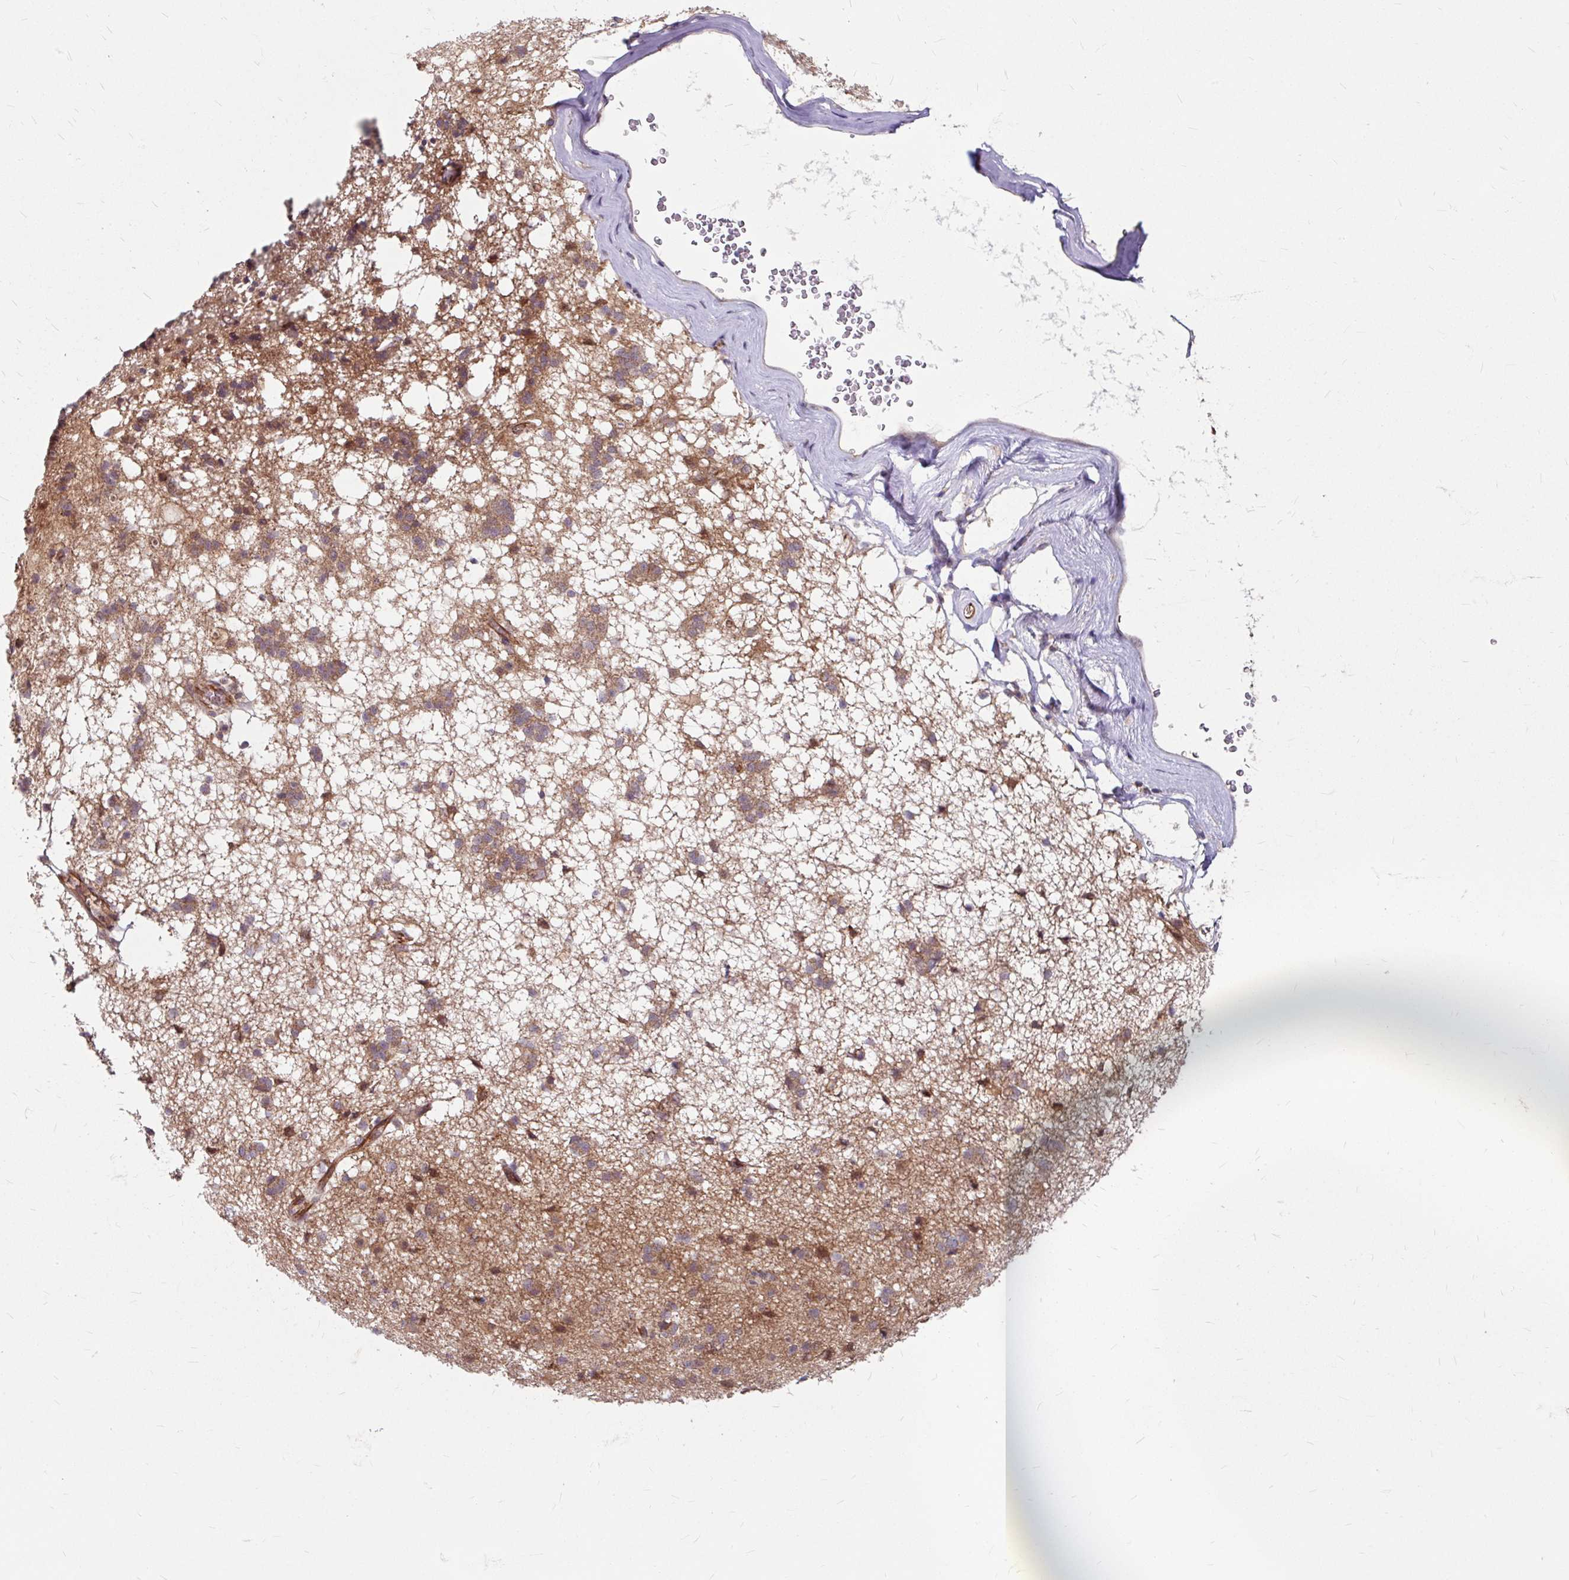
{"staining": {"intensity": "moderate", "quantity": ">75%", "location": "cytoplasmic/membranous"}, "tissue": "caudate", "cell_type": "Glial cells", "image_type": "normal", "snomed": [{"axis": "morphology", "description": "Normal tissue, NOS"}, {"axis": "topography", "description": "Lateral ventricle wall"}], "caption": "The histopathology image exhibits staining of normal caudate, revealing moderate cytoplasmic/membranous protein positivity (brown color) within glial cells. Immunohistochemistry (ihc) stains the protein of interest in brown and the nuclei are stained blue.", "gene": "DAAM2", "patient": {"sex": "male", "age": 58}}